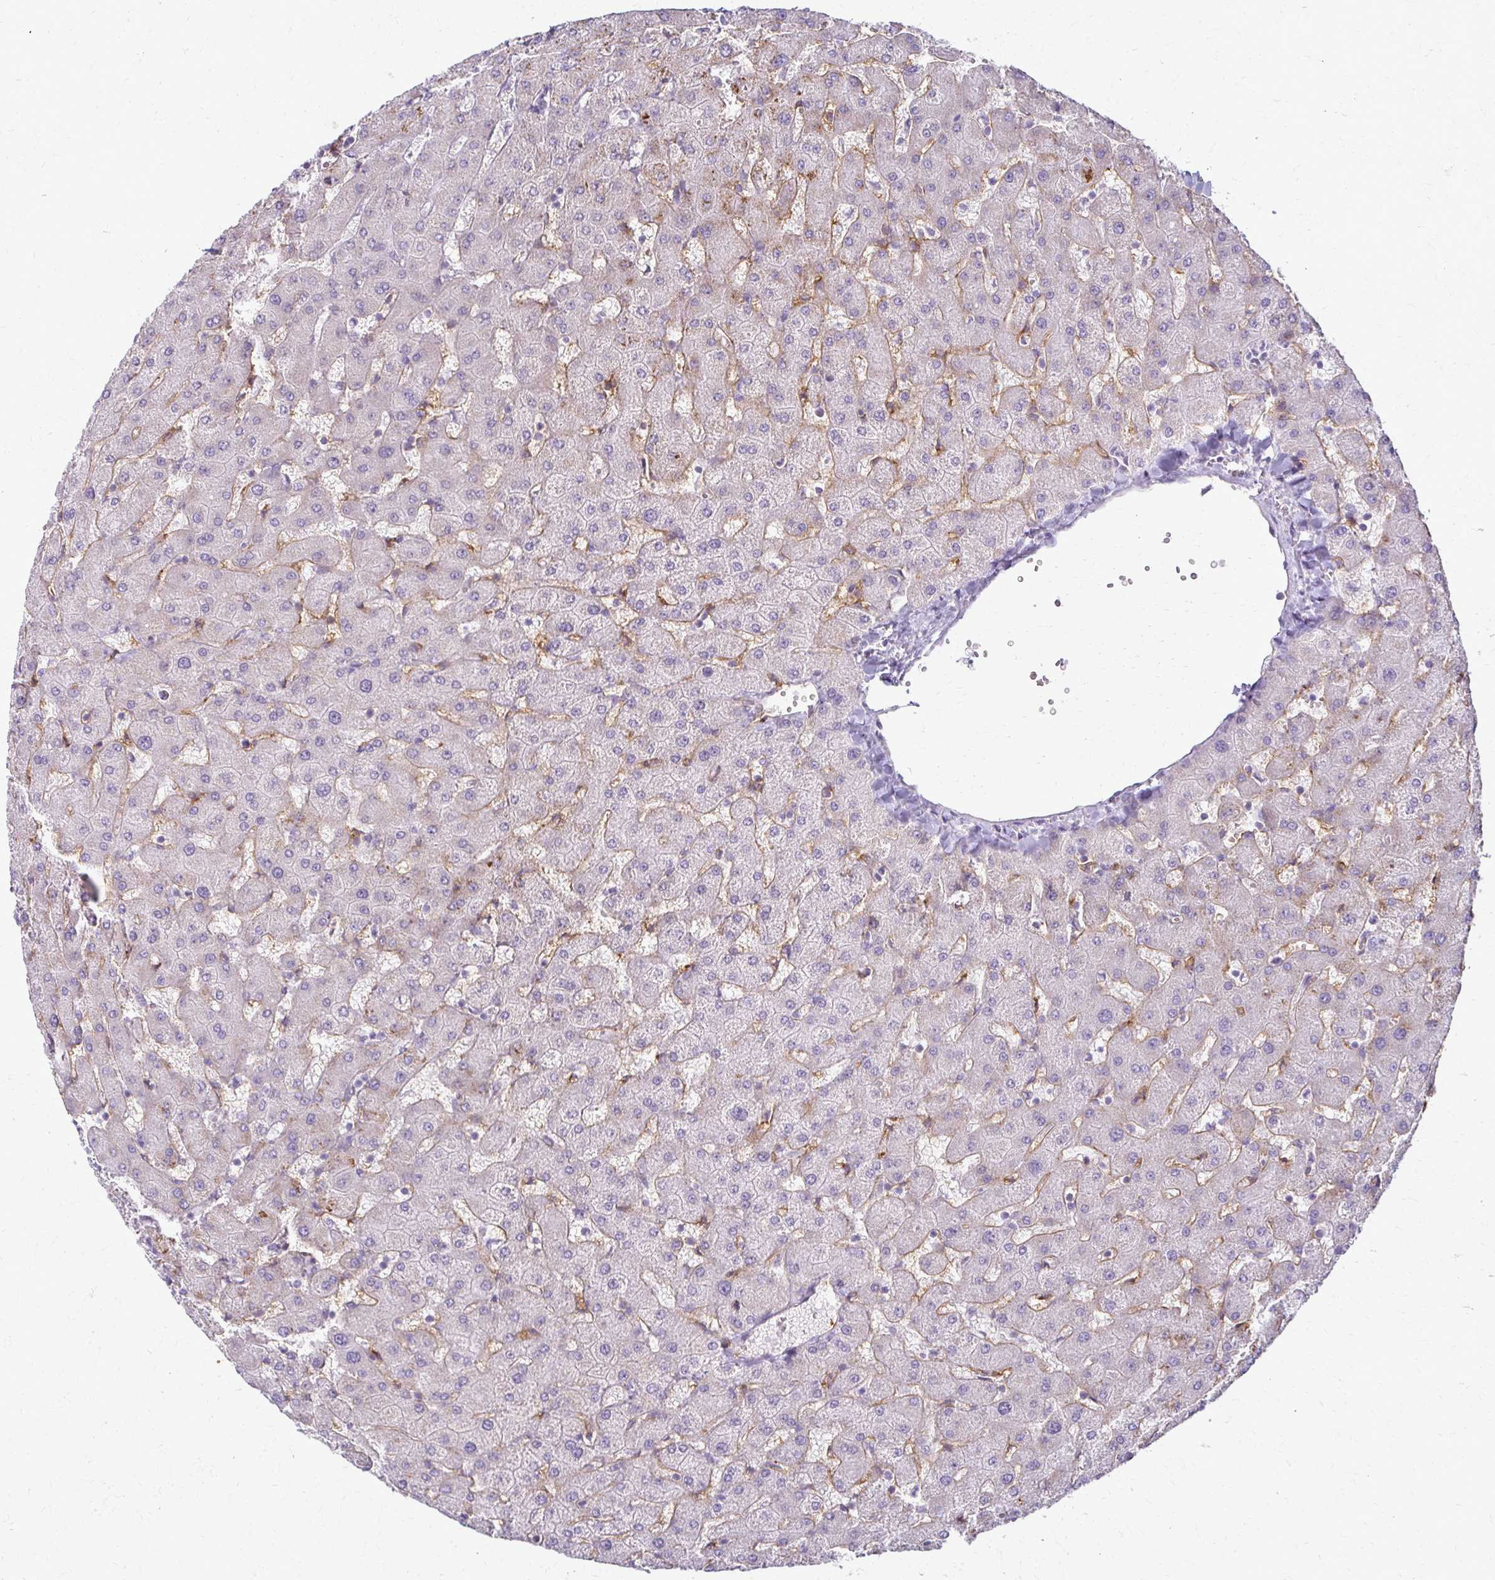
{"staining": {"intensity": "negative", "quantity": "none", "location": "none"}, "tissue": "liver", "cell_type": "Cholangiocytes", "image_type": "normal", "snomed": [{"axis": "morphology", "description": "Normal tissue, NOS"}, {"axis": "topography", "description": "Liver"}], "caption": "The immunohistochemistry (IHC) micrograph has no significant expression in cholangiocytes of liver.", "gene": "FCGR2A", "patient": {"sex": "female", "age": 63}}